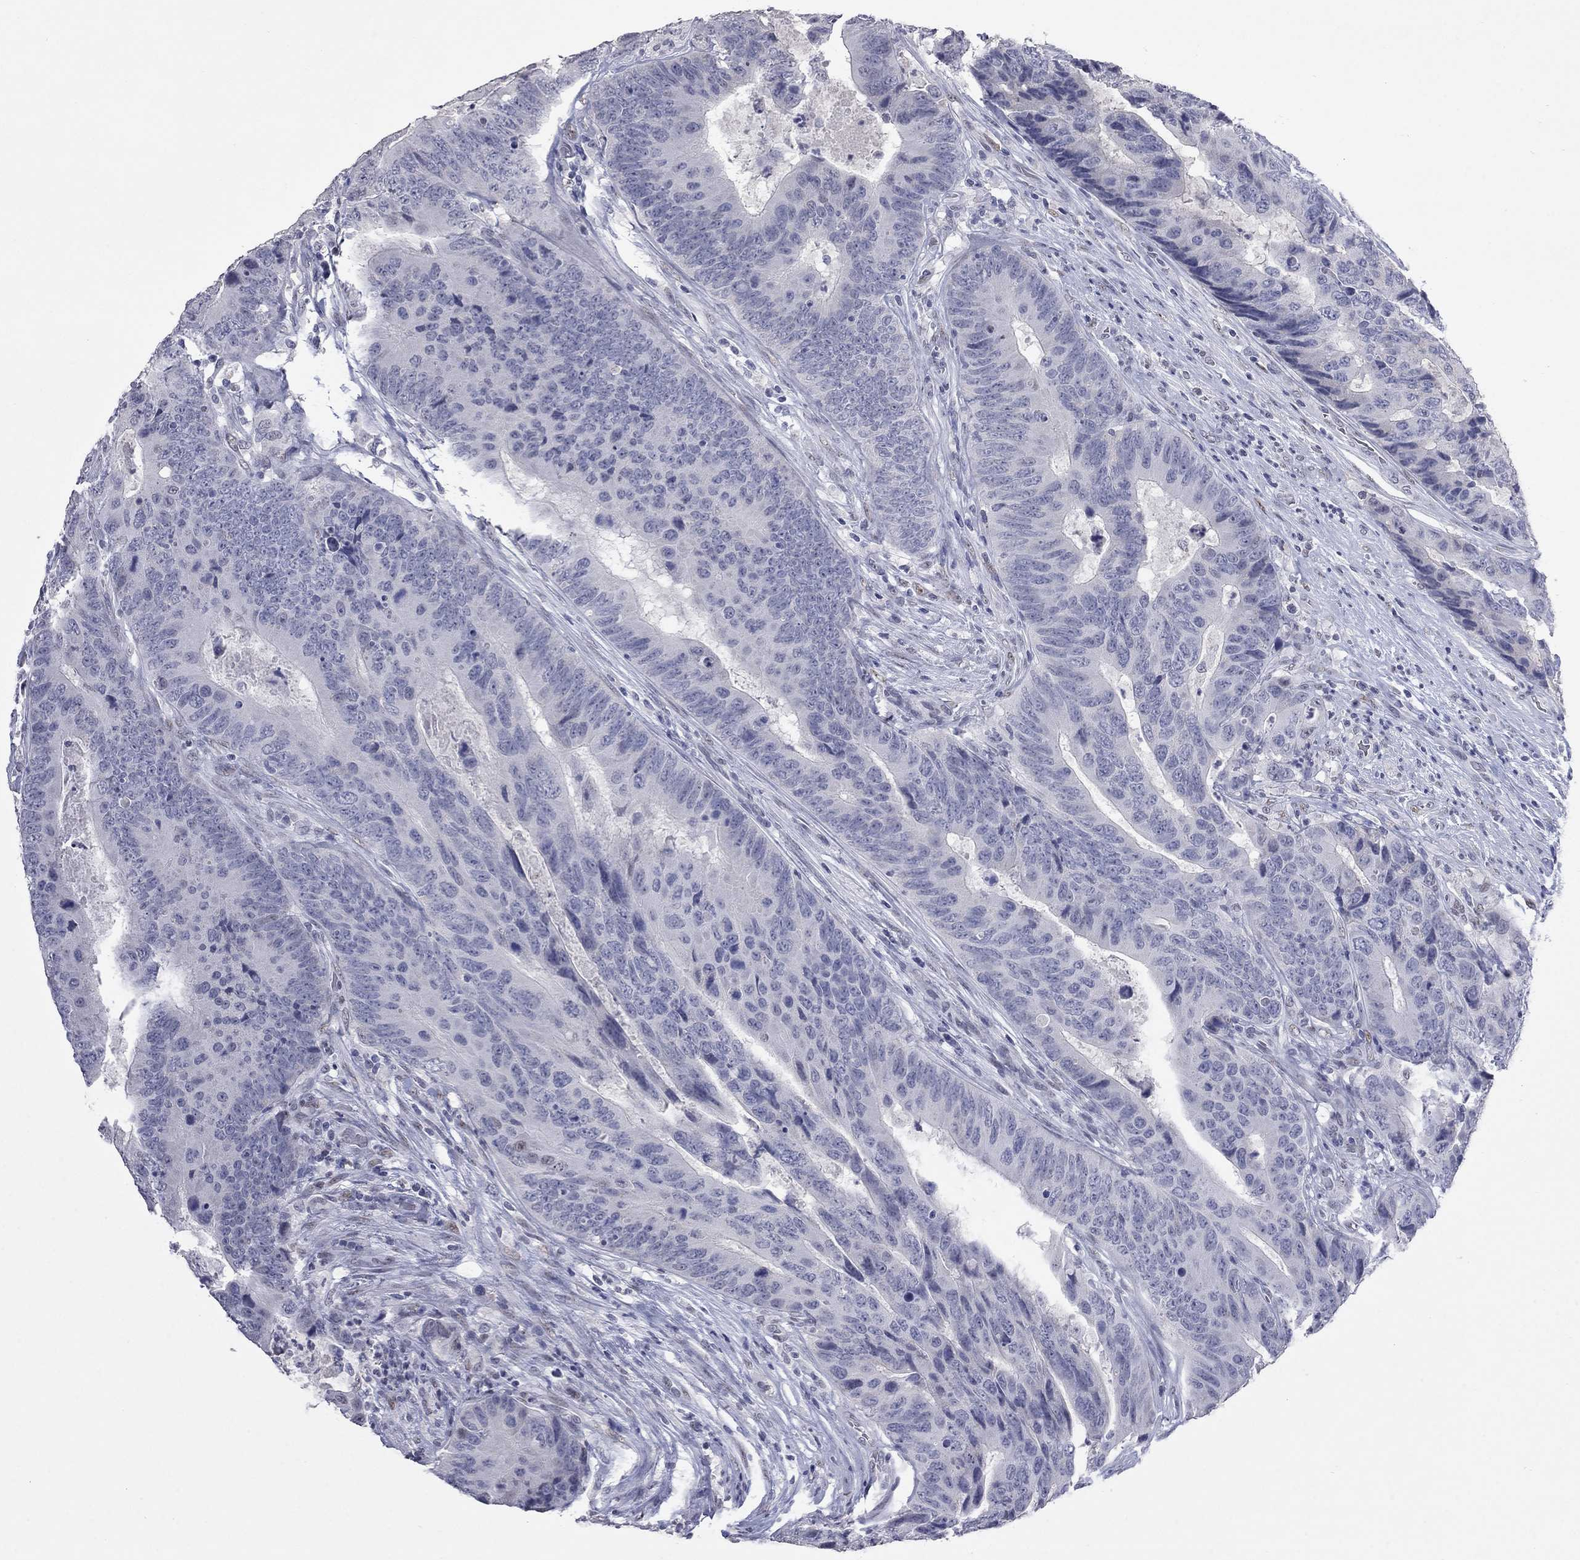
{"staining": {"intensity": "negative", "quantity": "none", "location": "none"}, "tissue": "colorectal cancer", "cell_type": "Tumor cells", "image_type": "cancer", "snomed": [{"axis": "morphology", "description": "Adenocarcinoma, NOS"}, {"axis": "topography", "description": "Colon"}], "caption": "Immunohistochemistry (IHC) micrograph of neoplastic tissue: human colorectal cancer stained with DAB (3,3'-diaminobenzidine) shows no significant protein positivity in tumor cells.", "gene": "SLC51A", "patient": {"sex": "female", "age": 56}}